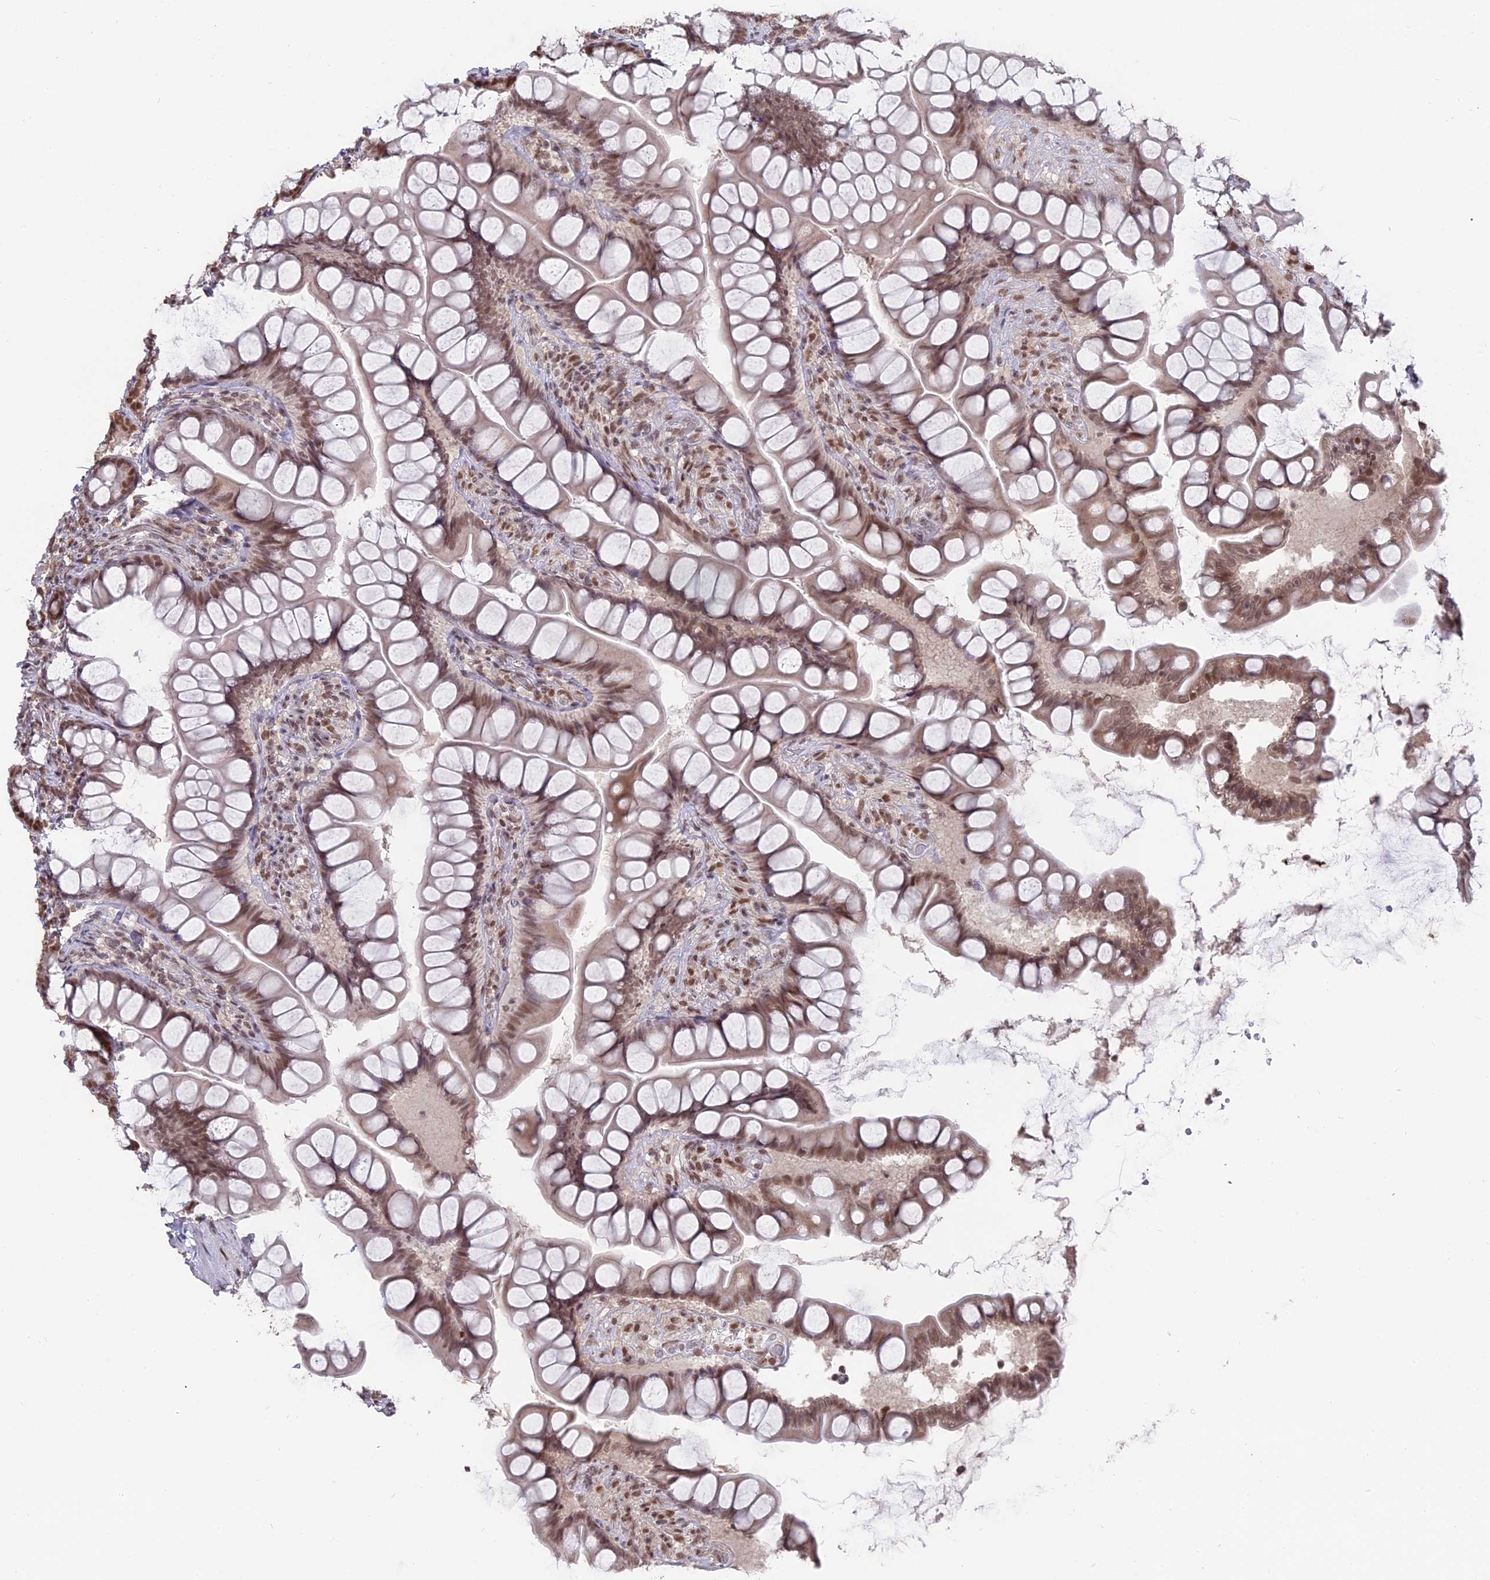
{"staining": {"intensity": "moderate", "quantity": ">75%", "location": "nuclear"}, "tissue": "small intestine", "cell_type": "Glandular cells", "image_type": "normal", "snomed": [{"axis": "morphology", "description": "Normal tissue, NOS"}, {"axis": "topography", "description": "Small intestine"}], "caption": "A high-resolution photomicrograph shows IHC staining of benign small intestine, which demonstrates moderate nuclear staining in about >75% of glandular cells.", "gene": "NR1H3", "patient": {"sex": "male", "age": 70}}